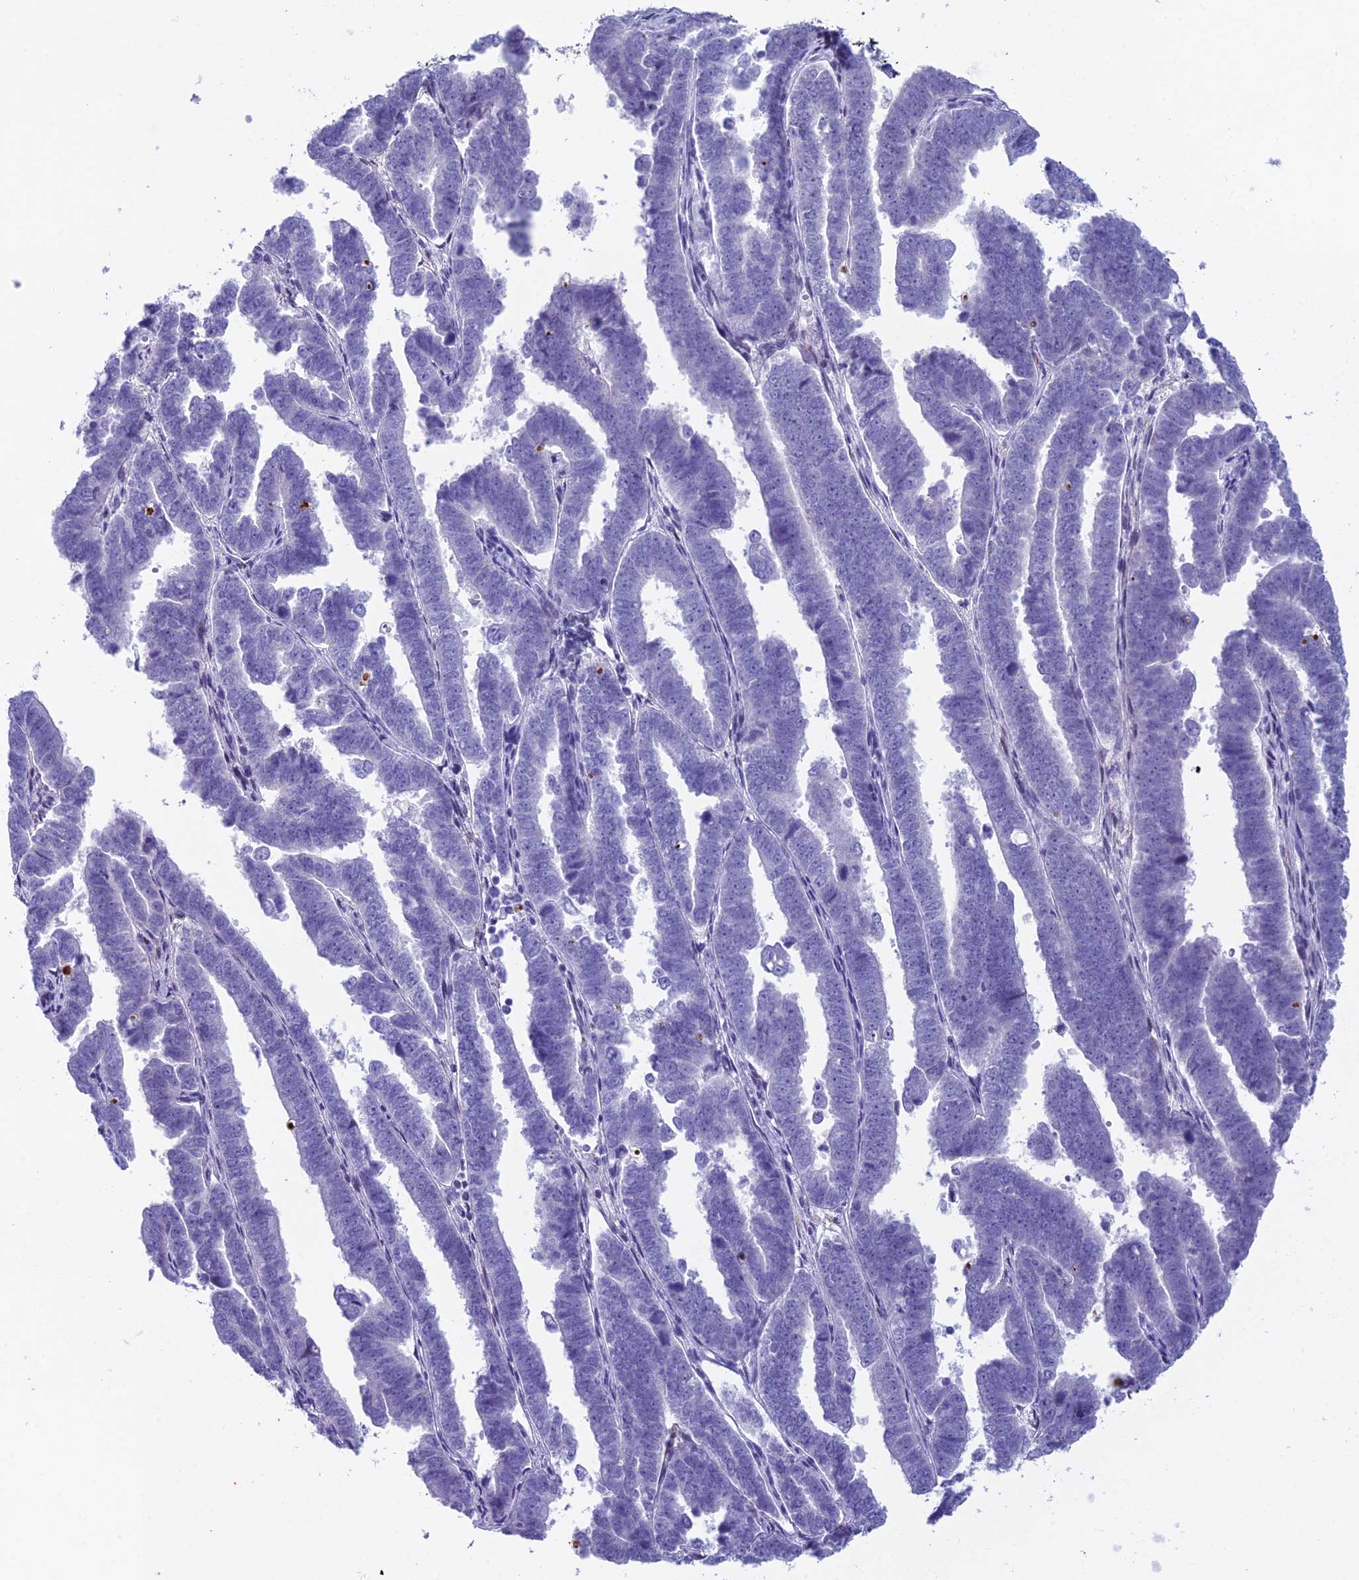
{"staining": {"intensity": "negative", "quantity": "none", "location": "none"}, "tissue": "endometrial cancer", "cell_type": "Tumor cells", "image_type": "cancer", "snomed": [{"axis": "morphology", "description": "Adenocarcinoma, NOS"}, {"axis": "topography", "description": "Endometrium"}], "caption": "Immunohistochemistry (IHC) of endometrial cancer shows no positivity in tumor cells.", "gene": "CC2D2A", "patient": {"sex": "female", "age": 75}}